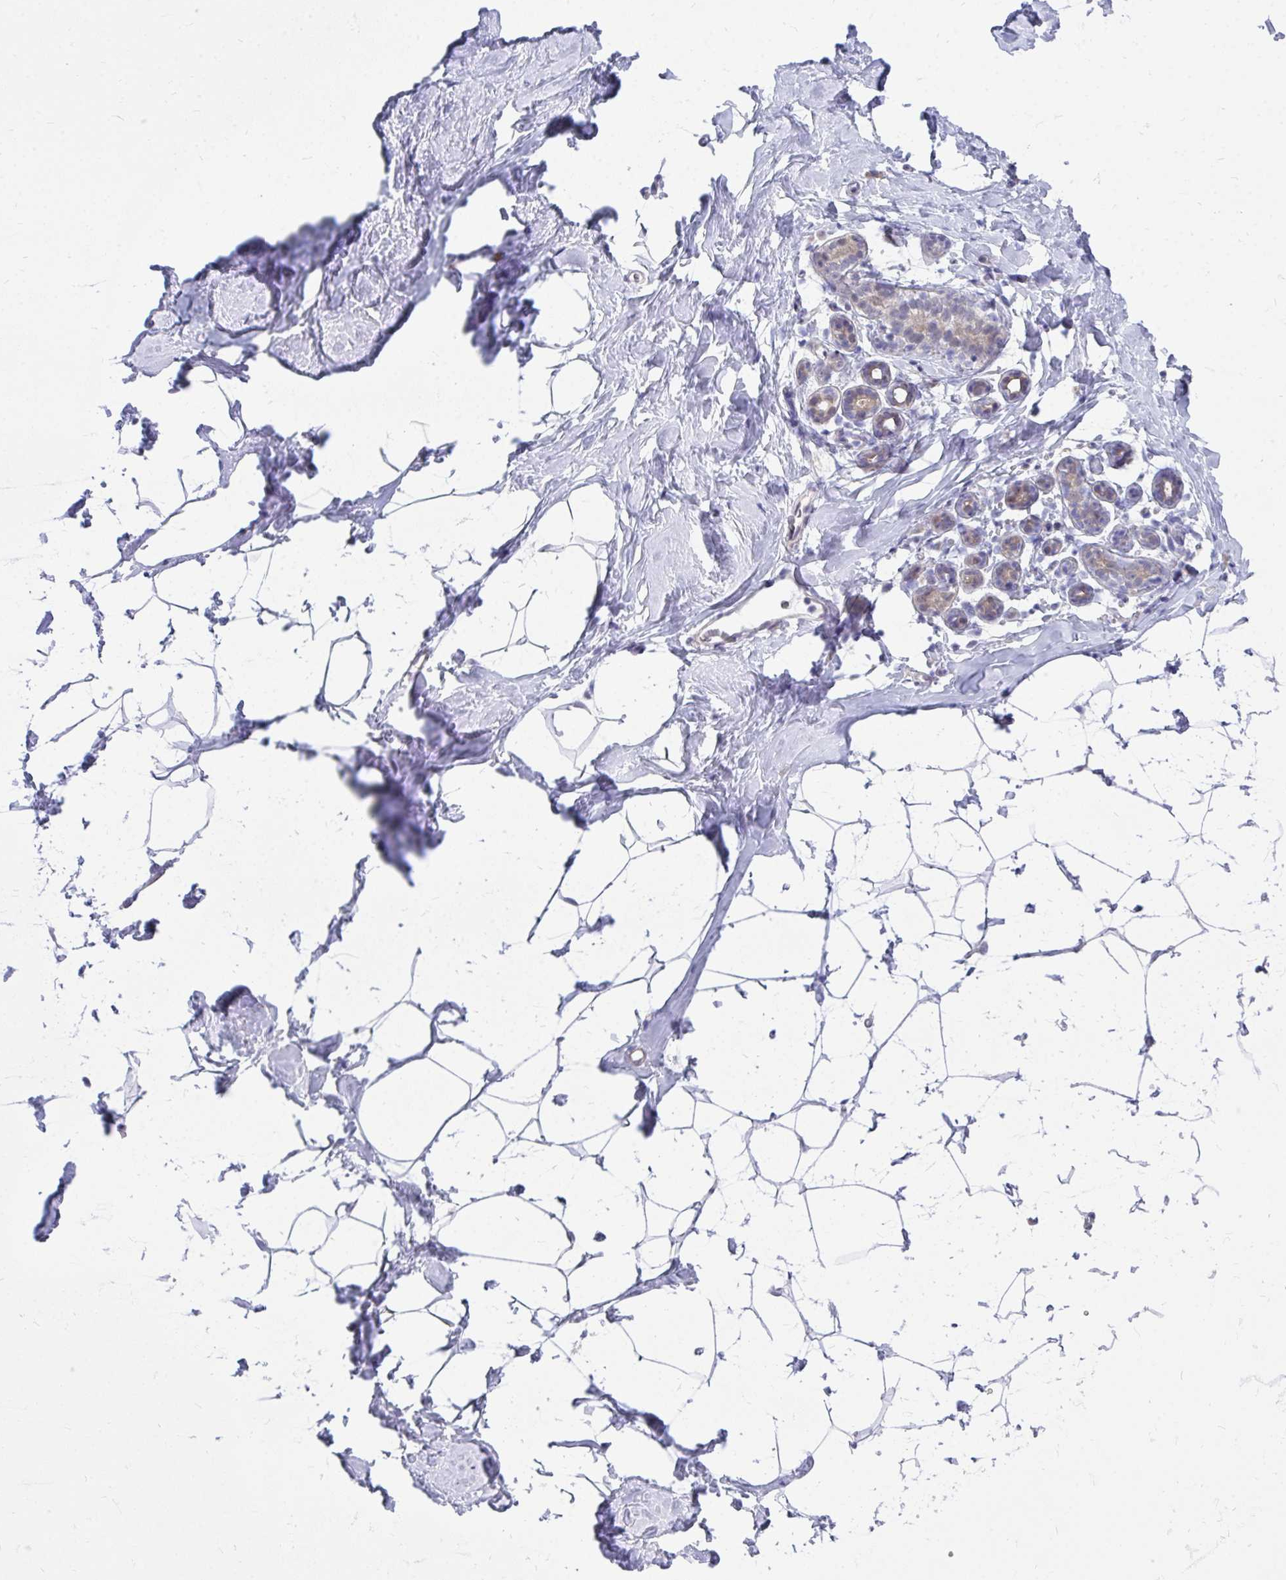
{"staining": {"intensity": "negative", "quantity": "none", "location": "none"}, "tissue": "breast", "cell_type": "Adipocytes", "image_type": "normal", "snomed": [{"axis": "morphology", "description": "Normal tissue, NOS"}, {"axis": "topography", "description": "Breast"}], "caption": "Adipocytes show no significant protein positivity in benign breast. (DAB (3,3'-diaminobenzidine) immunohistochemistry with hematoxylin counter stain).", "gene": "MROH8", "patient": {"sex": "female", "age": 32}}